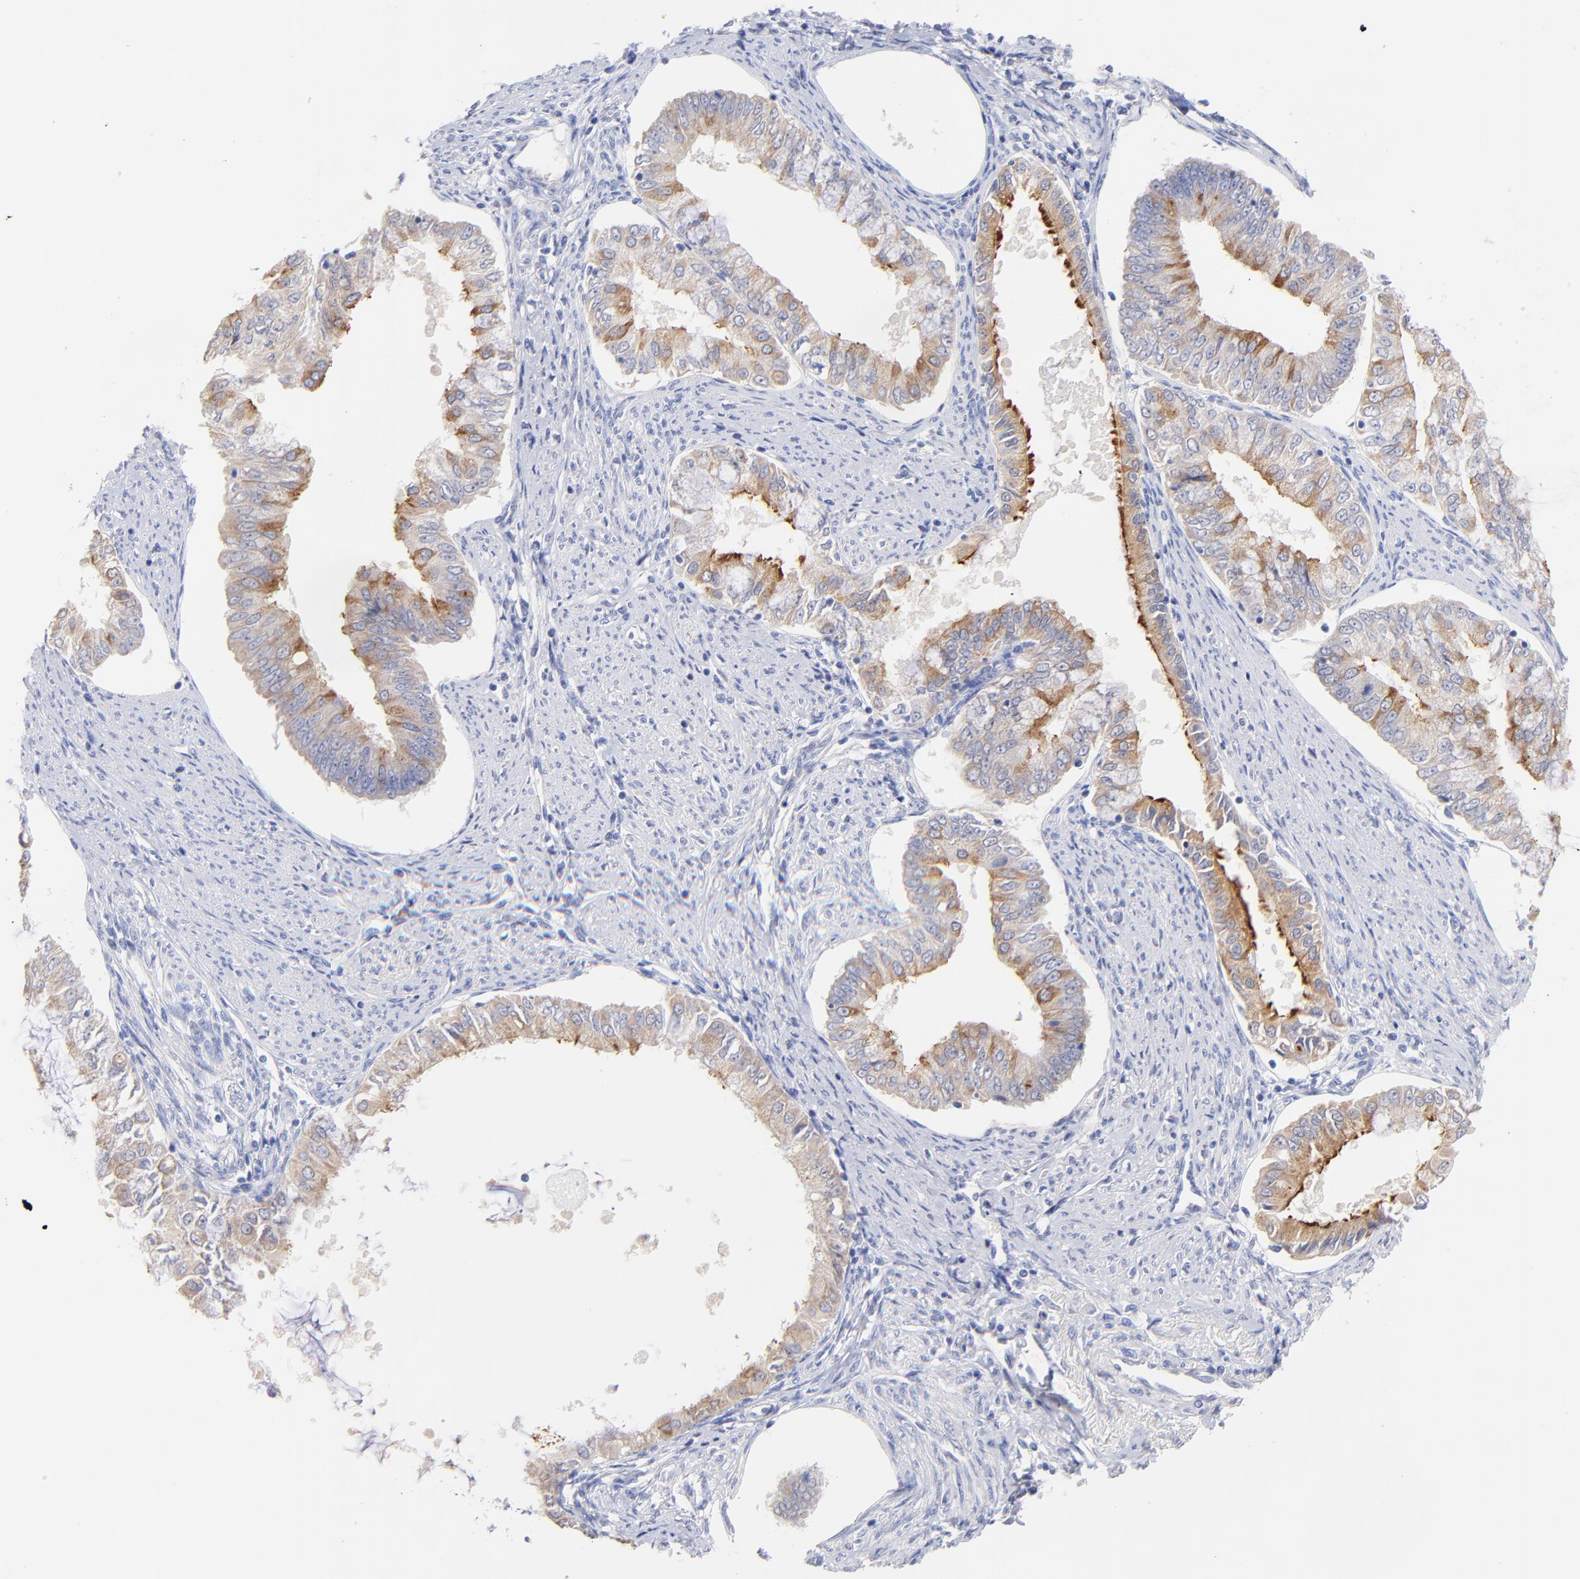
{"staining": {"intensity": "moderate", "quantity": "25%-75%", "location": "cytoplasmic/membranous"}, "tissue": "endometrial cancer", "cell_type": "Tumor cells", "image_type": "cancer", "snomed": [{"axis": "morphology", "description": "Adenocarcinoma, NOS"}, {"axis": "topography", "description": "Endometrium"}], "caption": "Tumor cells reveal medium levels of moderate cytoplasmic/membranous positivity in approximately 25%-75% of cells in human endometrial cancer (adenocarcinoma).", "gene": "CFAP57", "patient": {"sex": "female", "age": 76}}